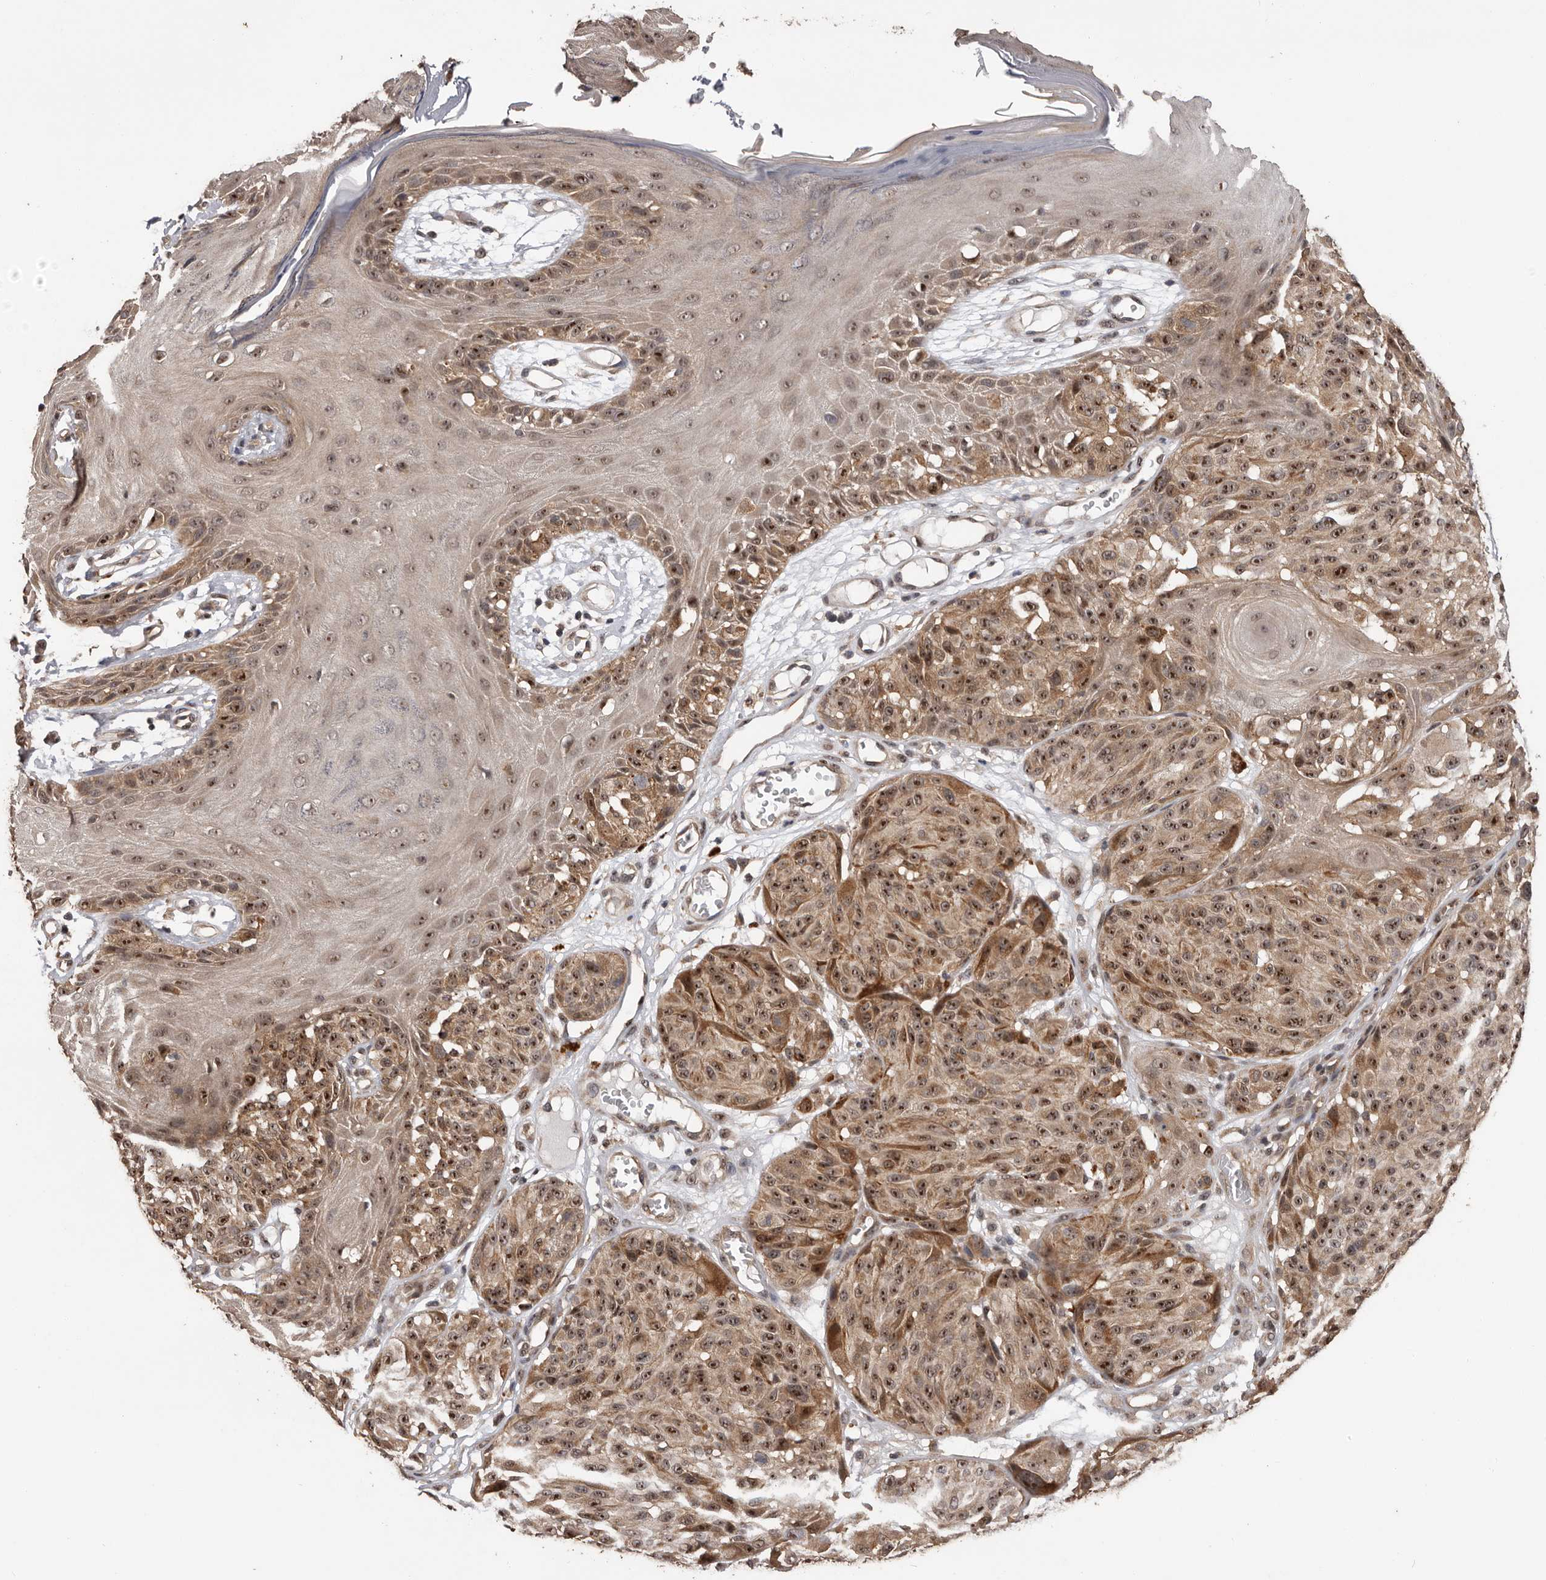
{"staining": {"intensity": "moderate", "quantity": ">75%", "location": "cytoplasmic/membranous,nuclear"}, "tissue": "melanoma", "cell_type": "Tumor cells", "image_type": "cancer", "snomed": [{"axis": "morphology", "description": "Malignant melanoma, NOS"}, {"axis": "topography", "description": "Skin"}], "caption": "IHC of malignant melanoma exhibits medium levels of moderate cytoplasmic/membranous and nuclear positivity in about >75% of tumor cells.", "gene": "VPS37A", "patient": {"sex": "male", "age": 83}}